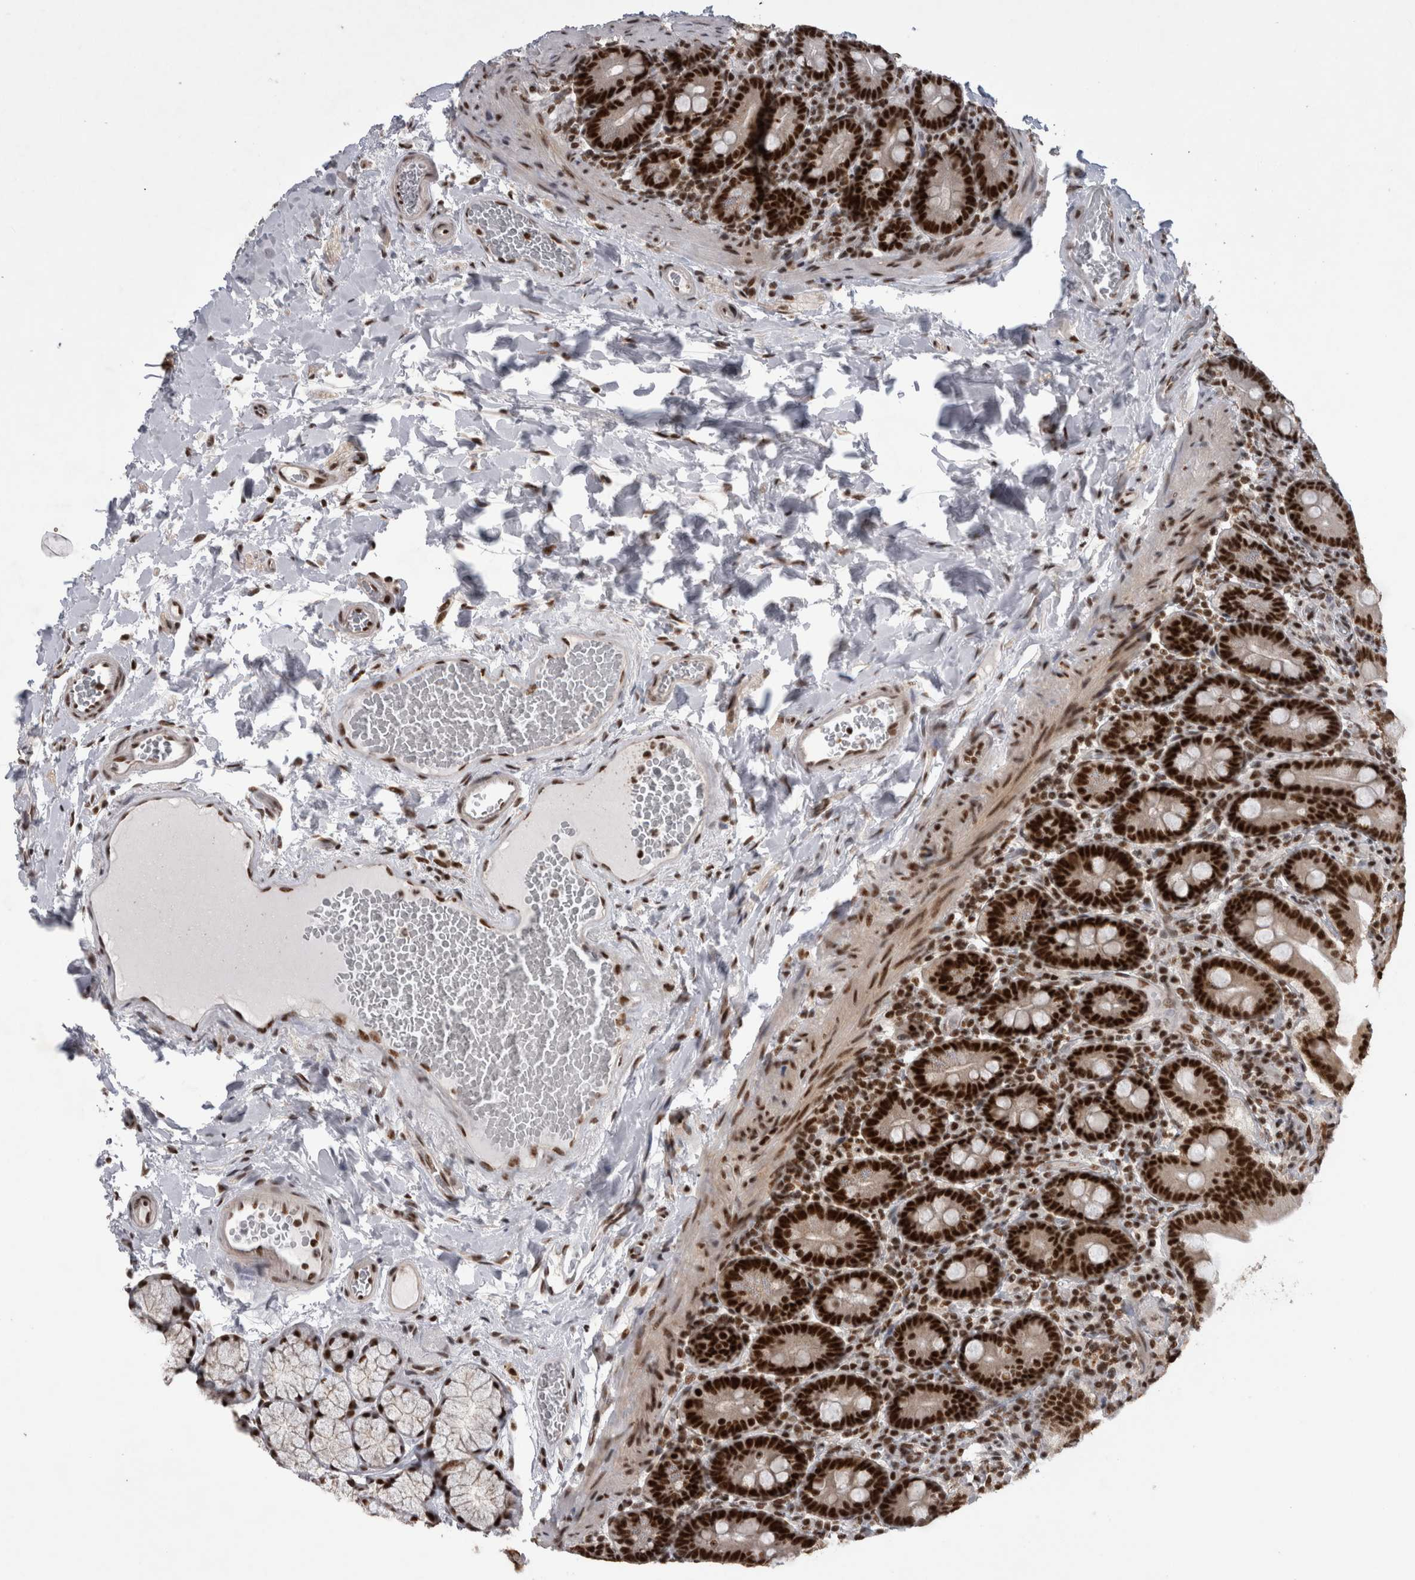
{"staining": {"intensity": "strong", "quantity": ">75%", "location": "nuclear"}, "tissue": "duodenum", "cell_type": "Glandular cells", "image_type": "normal", "snomed": [{"axis": "morphology", "description": "Normal tissue, NOS"}, {"axis": "topography", "description": "Duodenum"}], "caption": "Protein staining exhibits strong nuclear expression in about >75% of glandular cells in unremarkable duodenum.", "gene": "CDK11A", "patient": {"sex": "male", "age": 54}}